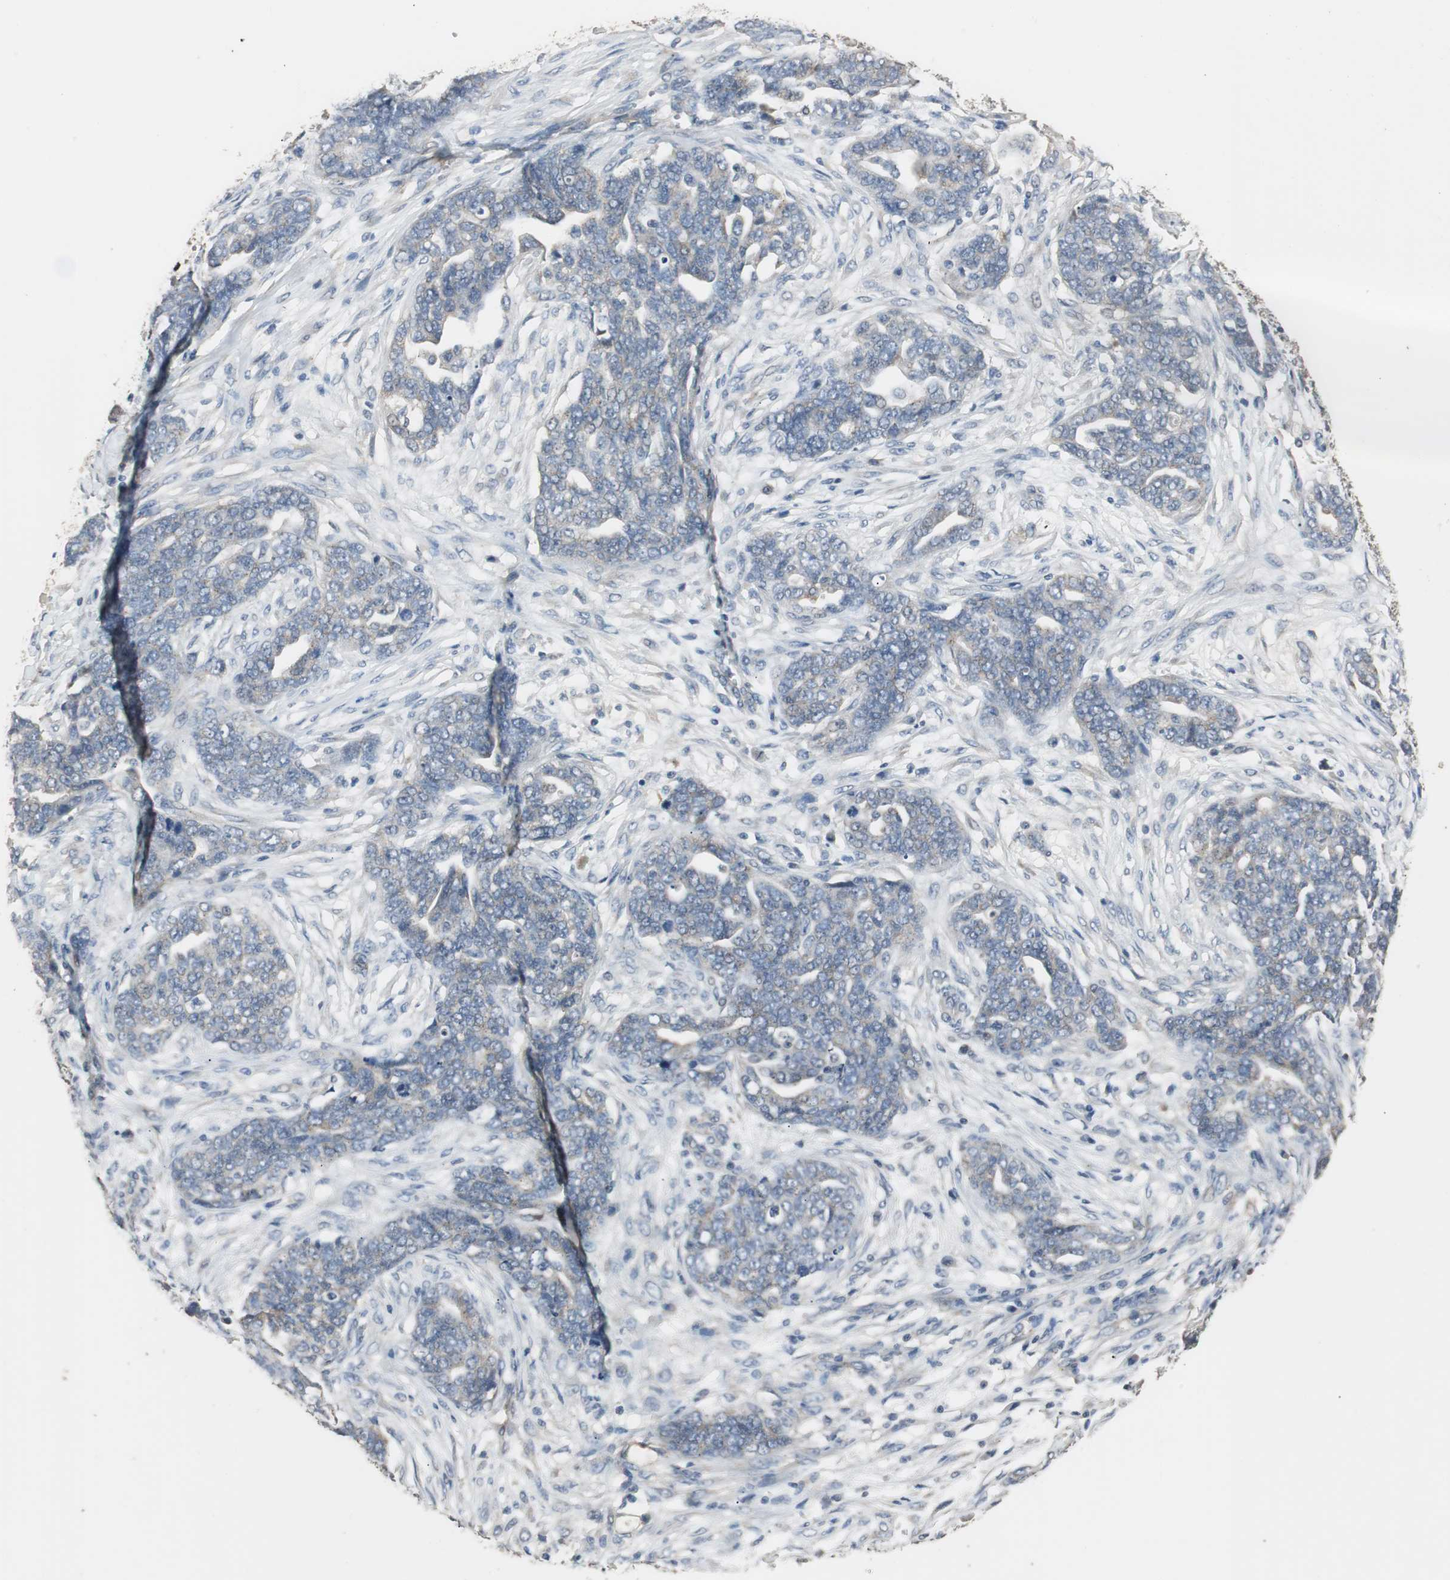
{"staining": {"intensity": "weak", "quantity": "<25%", "location": "cytoplasmic/membranous"}, "tissue": "ovarian cancer", "cell_type": "Tumor cells", "image_type": "cancer", "snomed": [{"axis": "morphology", "description": "Normal tissue, NOS"}, {"axis": "morphology", "description": "Cystadenocarcinoma, serous, NOS"}, {"axis": "topography", "description": "Fallopian tube"}, {"axis": "topography", "description": "Ovary"}], "caption": "Immunohistochemistry (IHC) photomicrograph of neoplastic tissue: human ovarian cancer (serous cystadenocarcinoma) stained with DAB (3,3'-diaminobenzidine) demonstrates no significant protein positivity in tumor cells.", "gene": "PTPRN2", "patient": {"sex": "female", "age": 56}}